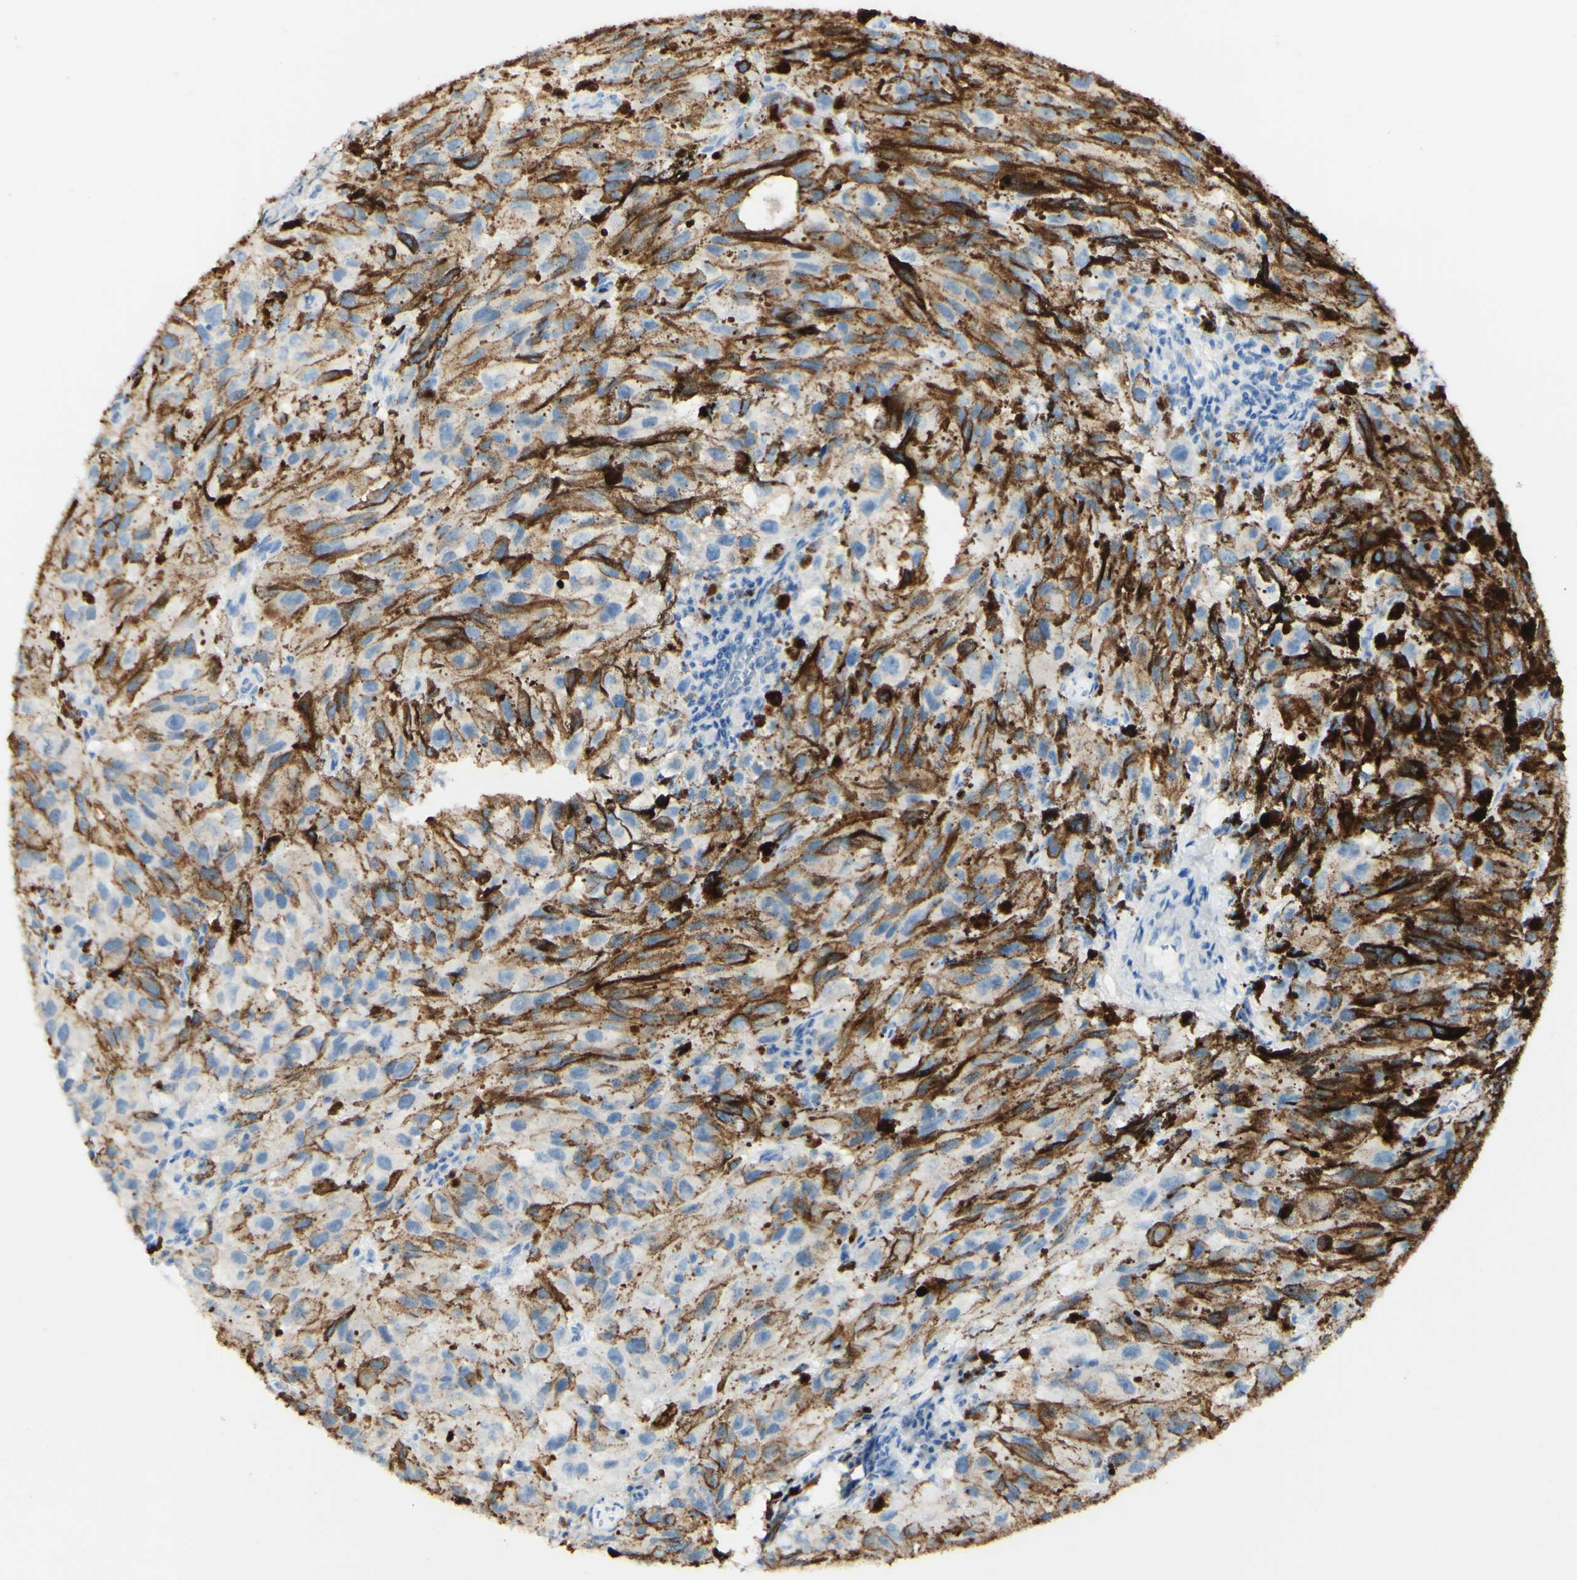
{"staining": {"intensity": "weak", "quantity": "<25%", "location": "cytoplasmic/membranous"}, "tissue": "melanoma", "cell_type": "Tumor cells", "image_type": "cancer", "snomed": [{"axis": "morphology", "description": "Malignant melanoma, NOS"}, {"axis": "topography", "description": "Skin"}], "caption": "This micrograph is of melanoma stained with immunohistochemistry (IHC) to label a protein in brown with the nuclei are counter-stained blue. There is no staining in tumor cells. (Brightfield microscopy of DAB (3,3'-diaminobenzidine) immunohistochemistry (IHC) at high magnification).", "gene": "FGF4", "patient": {"sex": "female", "age": 104}}